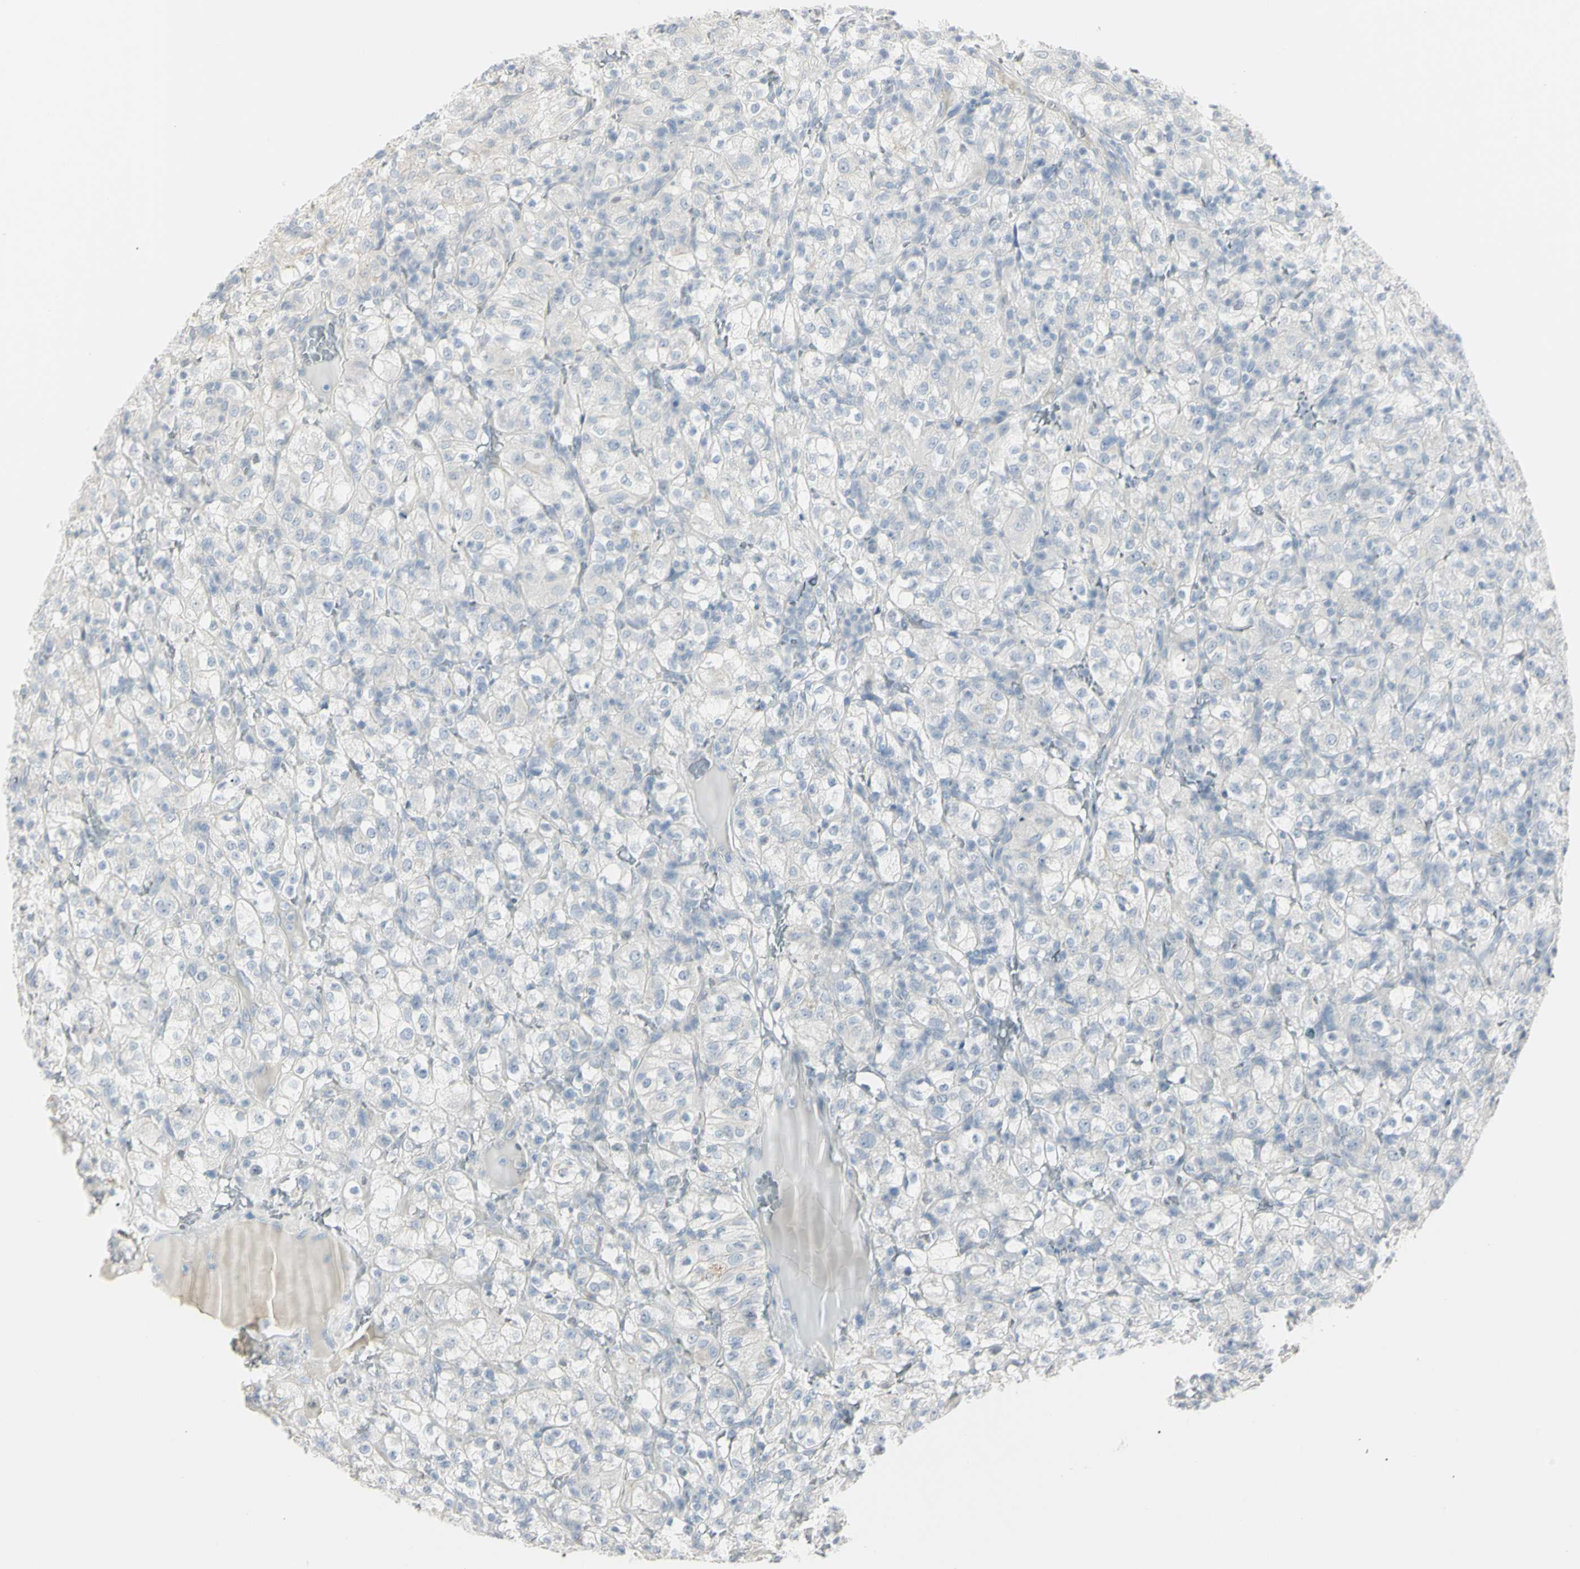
{"staining": {"intensity": "negative", "quantity": "none", "location": "none"}, "tissue": "renal cancer", "cell_type": "Tumor cells", "image_type": "cancer", "snomed": [{"axis": "morphology", "description": "Normal tissue, NOS"}, {"axis": "morphology", "description": "Adenocarcinoma, NOS"}, {"axis": "topography", "description": "Kidney"}], "caption": "There is no significant positivity in tumor cells of adenocarcinoma (renal). (DAB (3,3'-diaminobenzidine) immunohistochemistry visualized using brightfield microscopy, high magnification).", "gene": "PIP", "patient": {"sex": "female", "age": 72}}